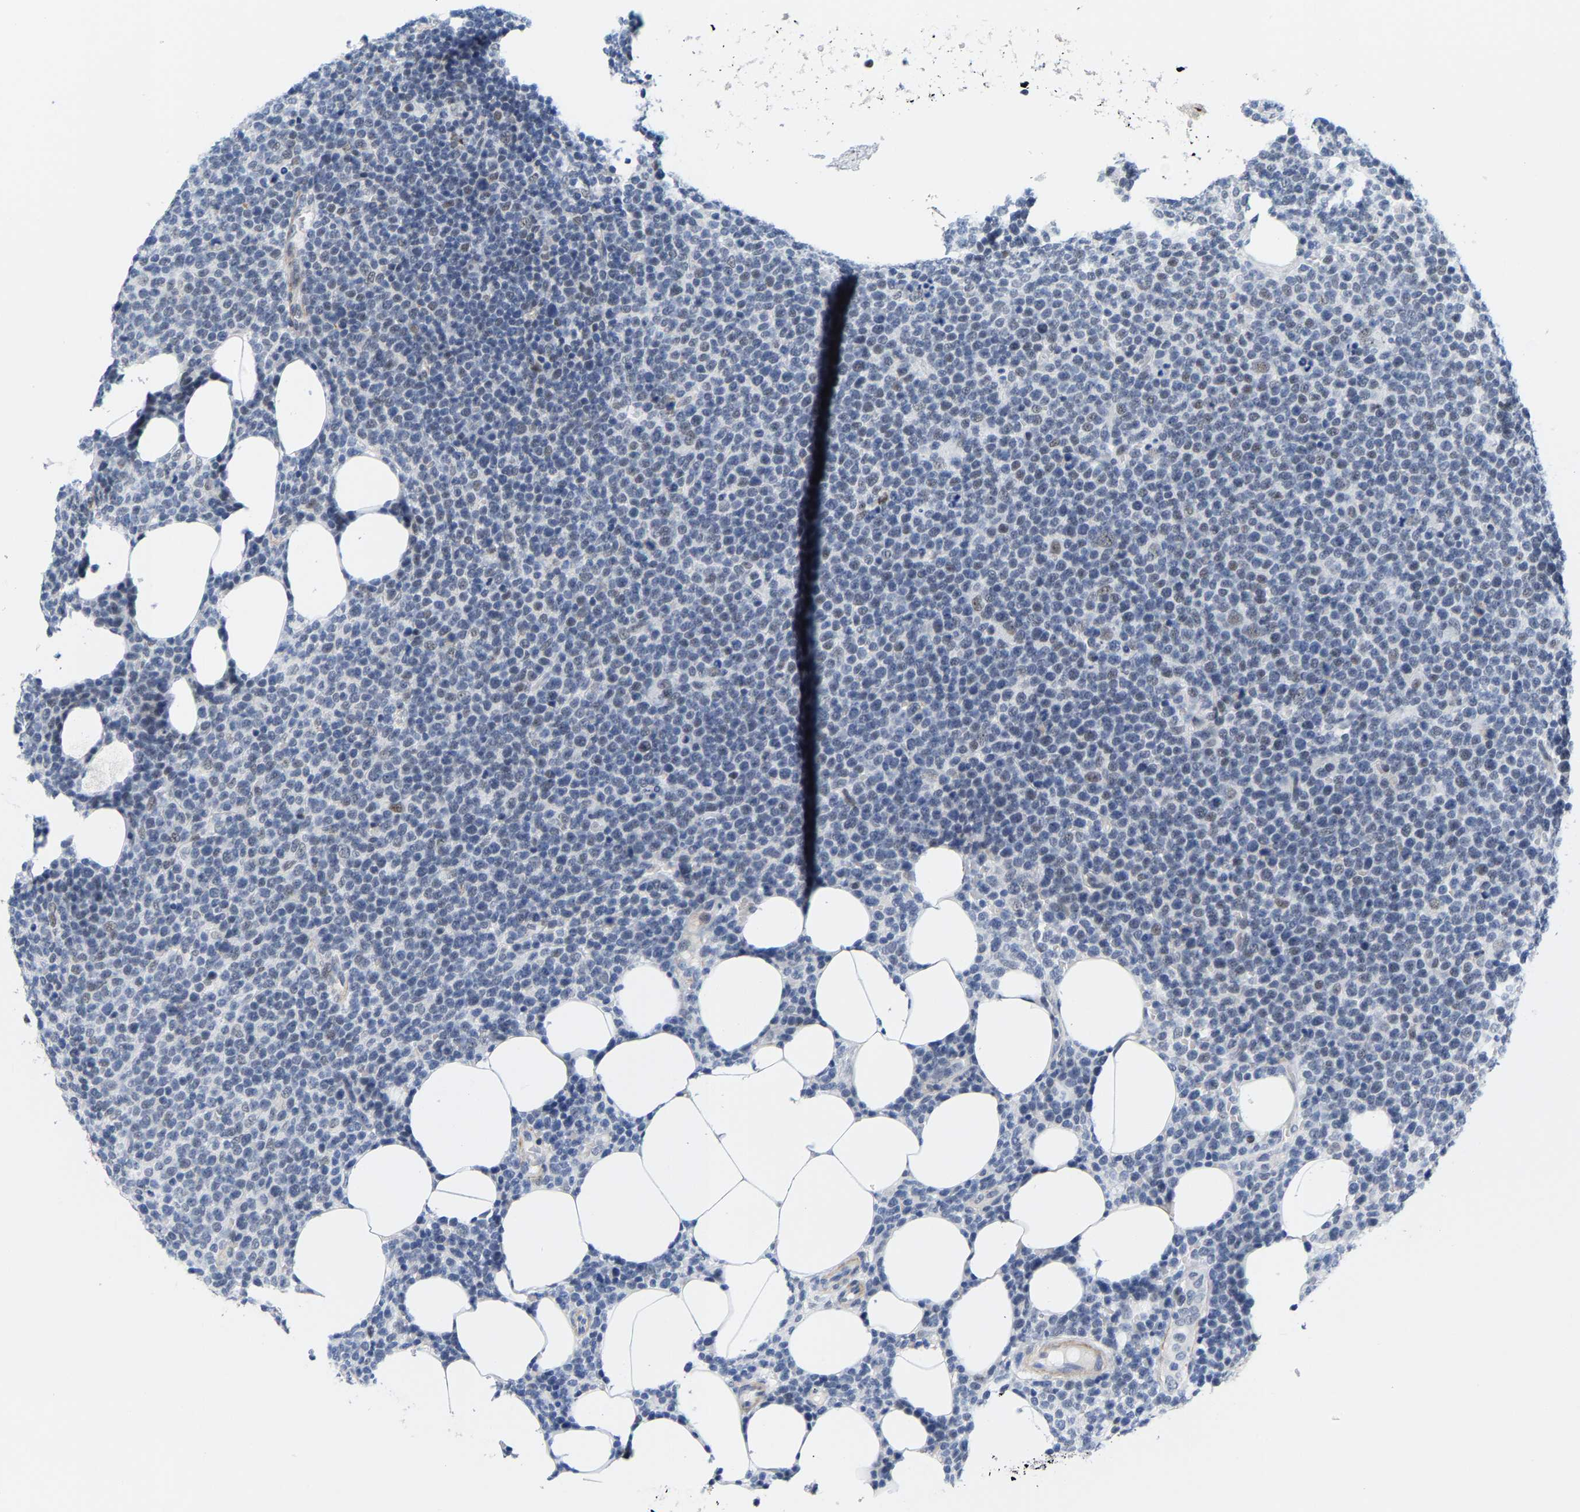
{"staining": {"intensity": "weak", "quantity": "<25%", "location": "nuclear"}, "tissue": "lymphoma", "cell_type": "Tumor cells", "image_type": "cancer", "snomed": [{"axis": "morphology", "description": "Malignant lymphoma, non-Hodgkin's type, High grade"}, {"axis": "topography", "description": "Lymph node"}], "caption": "This is an immunohistochemistry (IHC) histopathology image of human lymphoma. There is no positivity in tumor cells.", "gene": "FAM180A", "patient": {"sex": "male", "age": 61}}